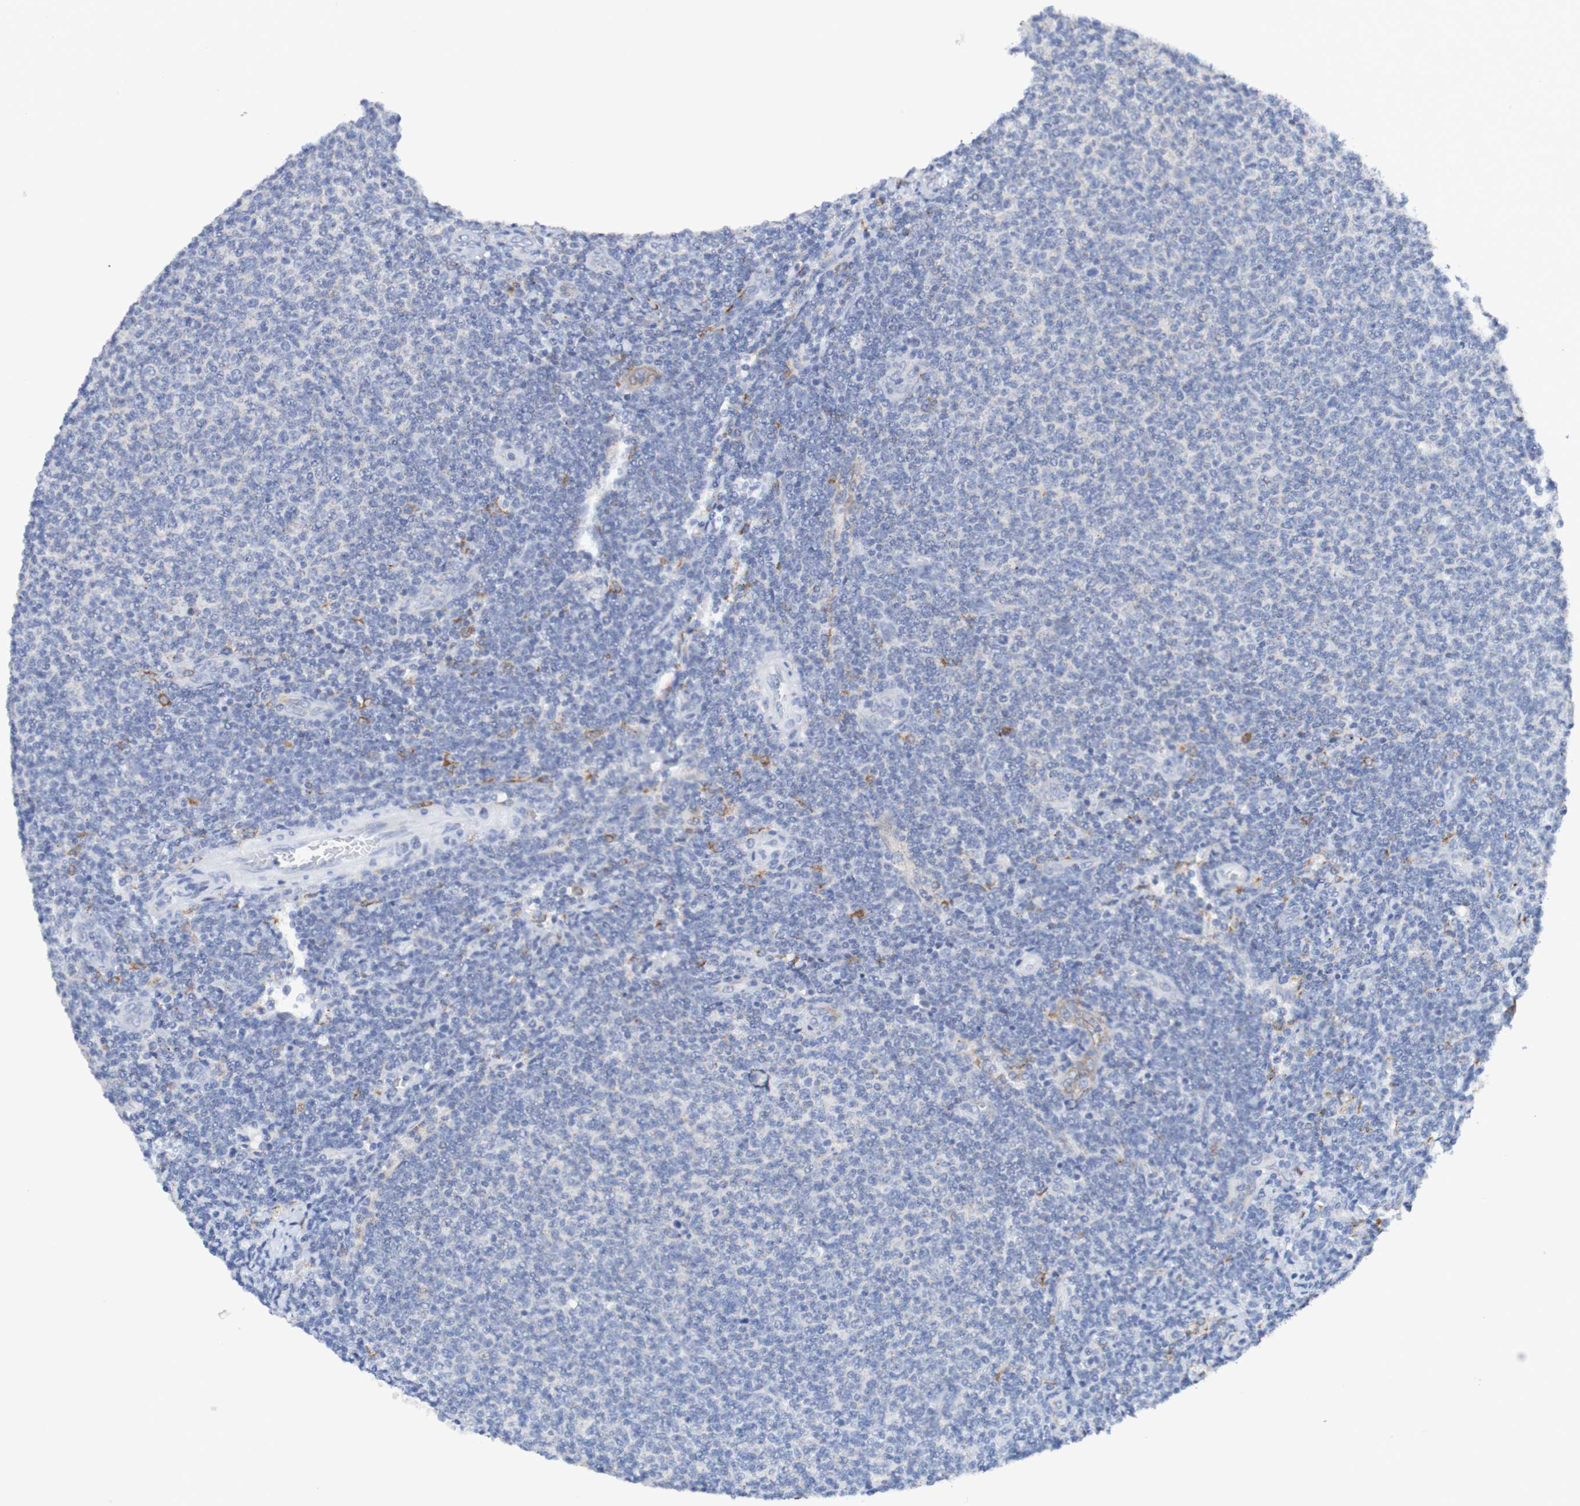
{"staining": {"intensity": "negative", "quantity": "none", "location": "none"}, "tissue": "lymphoma", "cell_type": "Tumor cells", "image_type": "cancer", "snomed": [{"axis": "morphology", "description": "Malignant lymphoma, non-Hodgkin's type, Low grade"}, {"axis": "topography", "description": "Lymph node"}], "caption": "A photomicrograph of human lymphoma is negative for staining in tumor cells.", "gene": "SEZ6", "patient": {"sex": "male", "age": 66}}